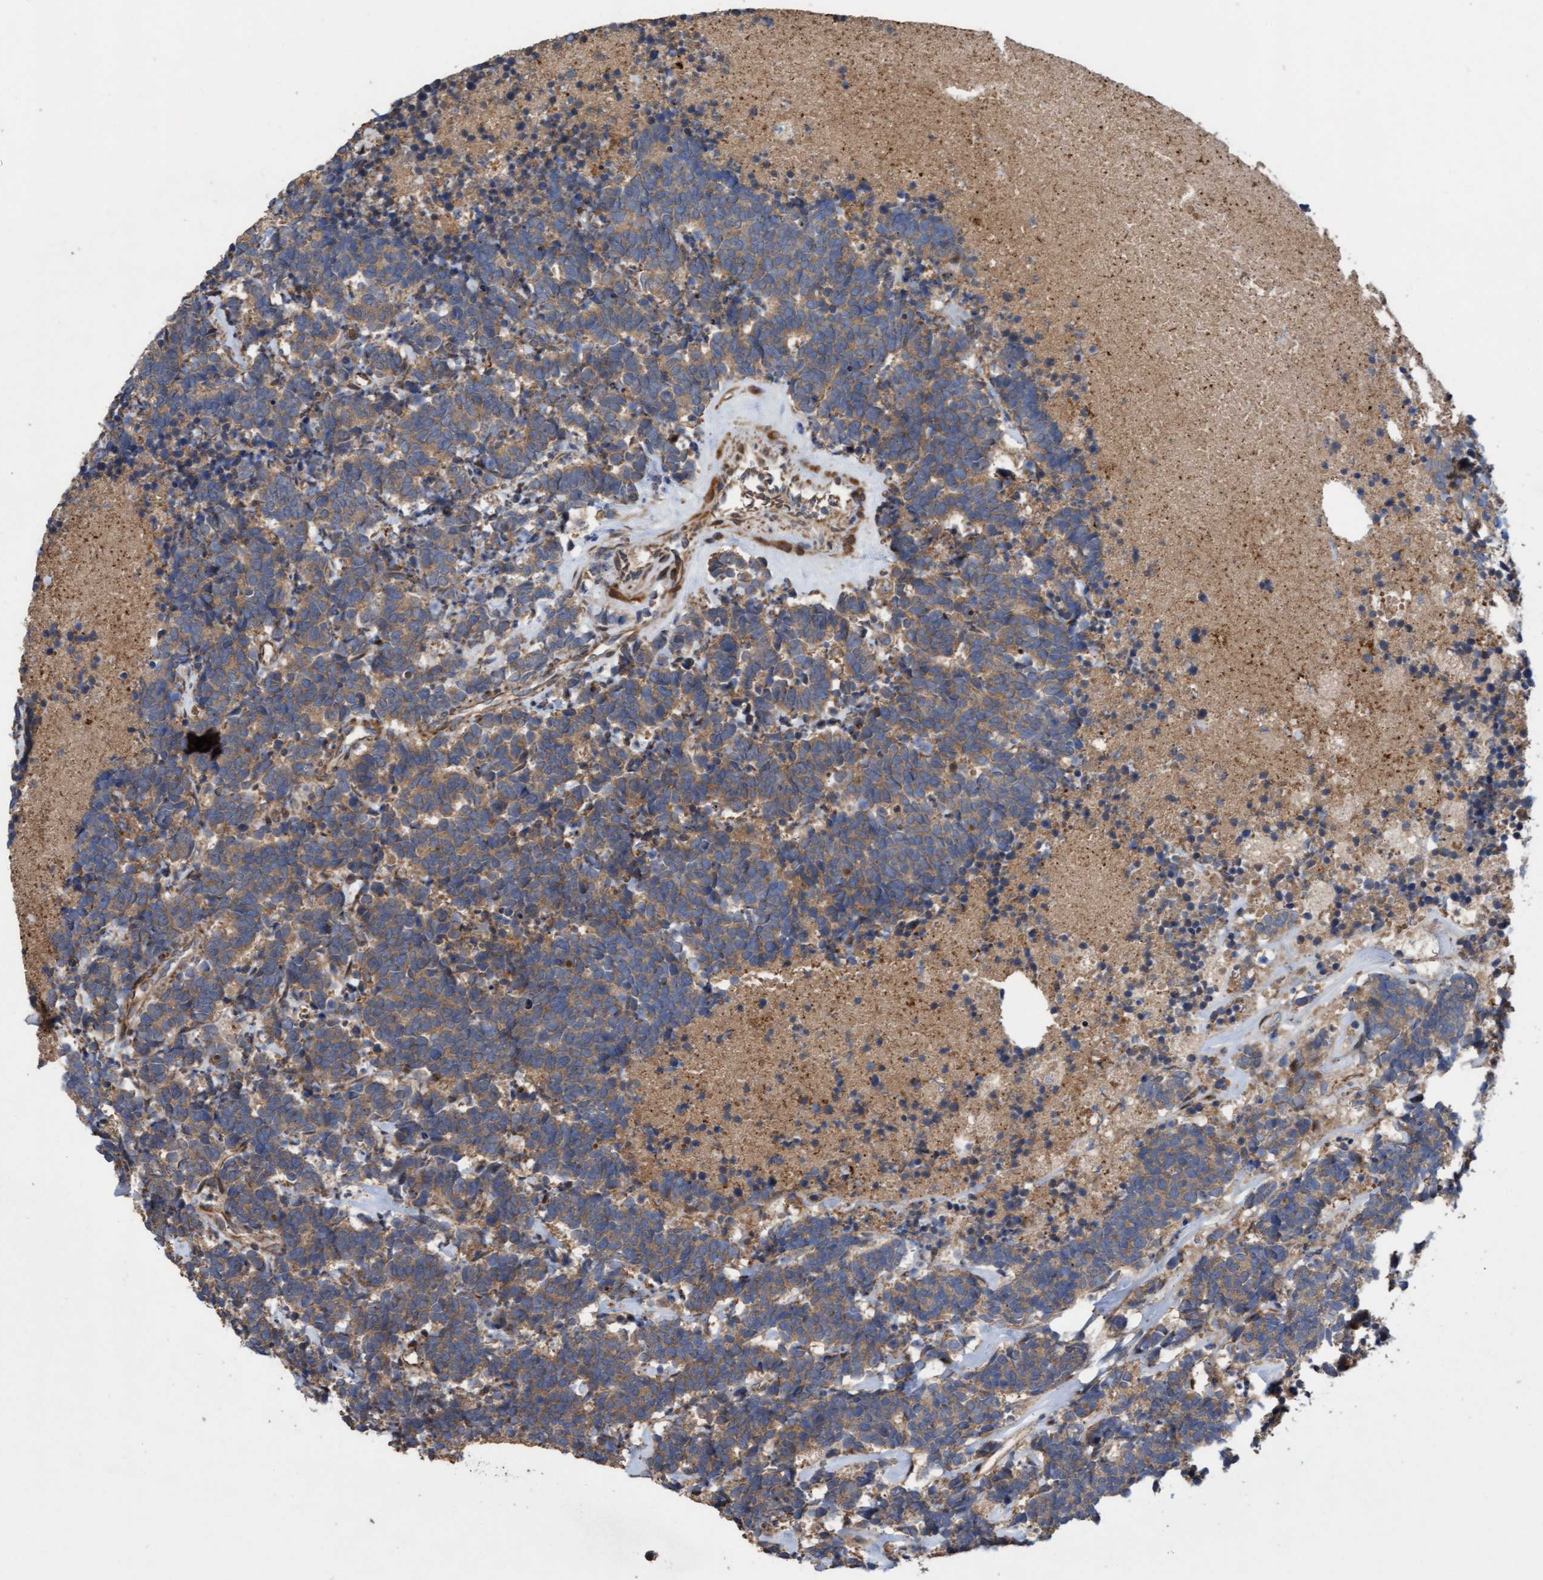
{"staining": {"intensity": "moderate", "quantity": ">75%", "location": "cytoplasmic/membranous"}, "tissue": "carcinoid", "cell_type": "Tumor cells", "image_type": "cancer", "snomed": [{"axis": "morphology", "description": "Carcinoma, NOS"}, {"axis": "morphology", "description": "Carcinoid, malignant, NOS"}, {"axis": "topography", "description": "Urinary bladder"}], "caption": "IHC photomicrograph of human carcinoid stained for a protein (brown), which exhibits medium levels of moderate cytoplasmic/membranous expression in about >75% of tumor cells.", "gene": "ELP5", "patient": {"sex": "male", "age": 57}}